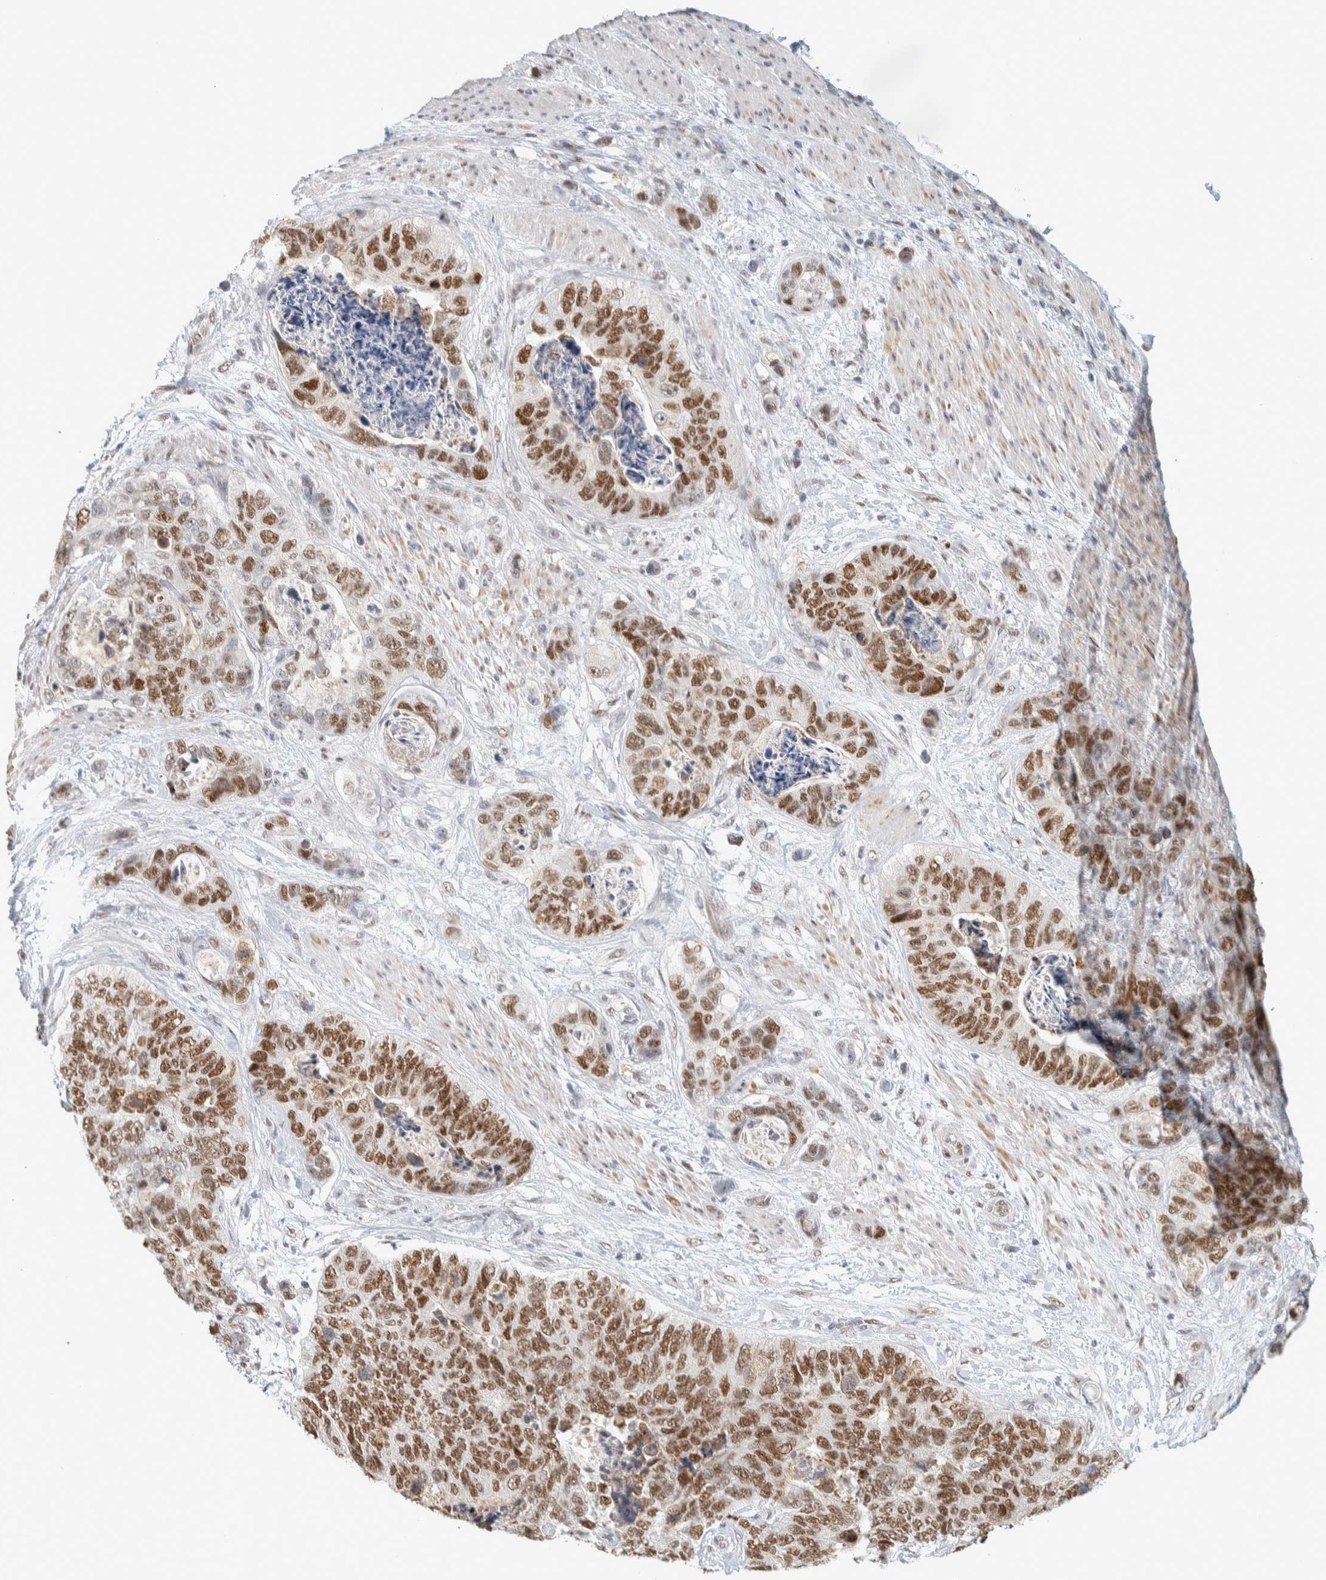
{"staining": {"intensity": "moderate", "quantity": ">75%", "location": "nuclear"}, "tissue": "stomach cancer", "cell_type": "Tumor cells", "image_type": "cancer", "snomed": [{"axis": "morphology", "description": "Normal tissue, NOS"}, {"axis": "morphology", "description": "Adenocarcinoma, NOS"}, {"axis": "topography", "description": "Stomach"}], "caption": "This is a photomicrograph of IHC staining of adenocarcinoma (stomach), which shows moderate positivity in the nuclear of tumor cells.", "gene": "PUS7", "patient": {"sex": "female", "age": 89}}